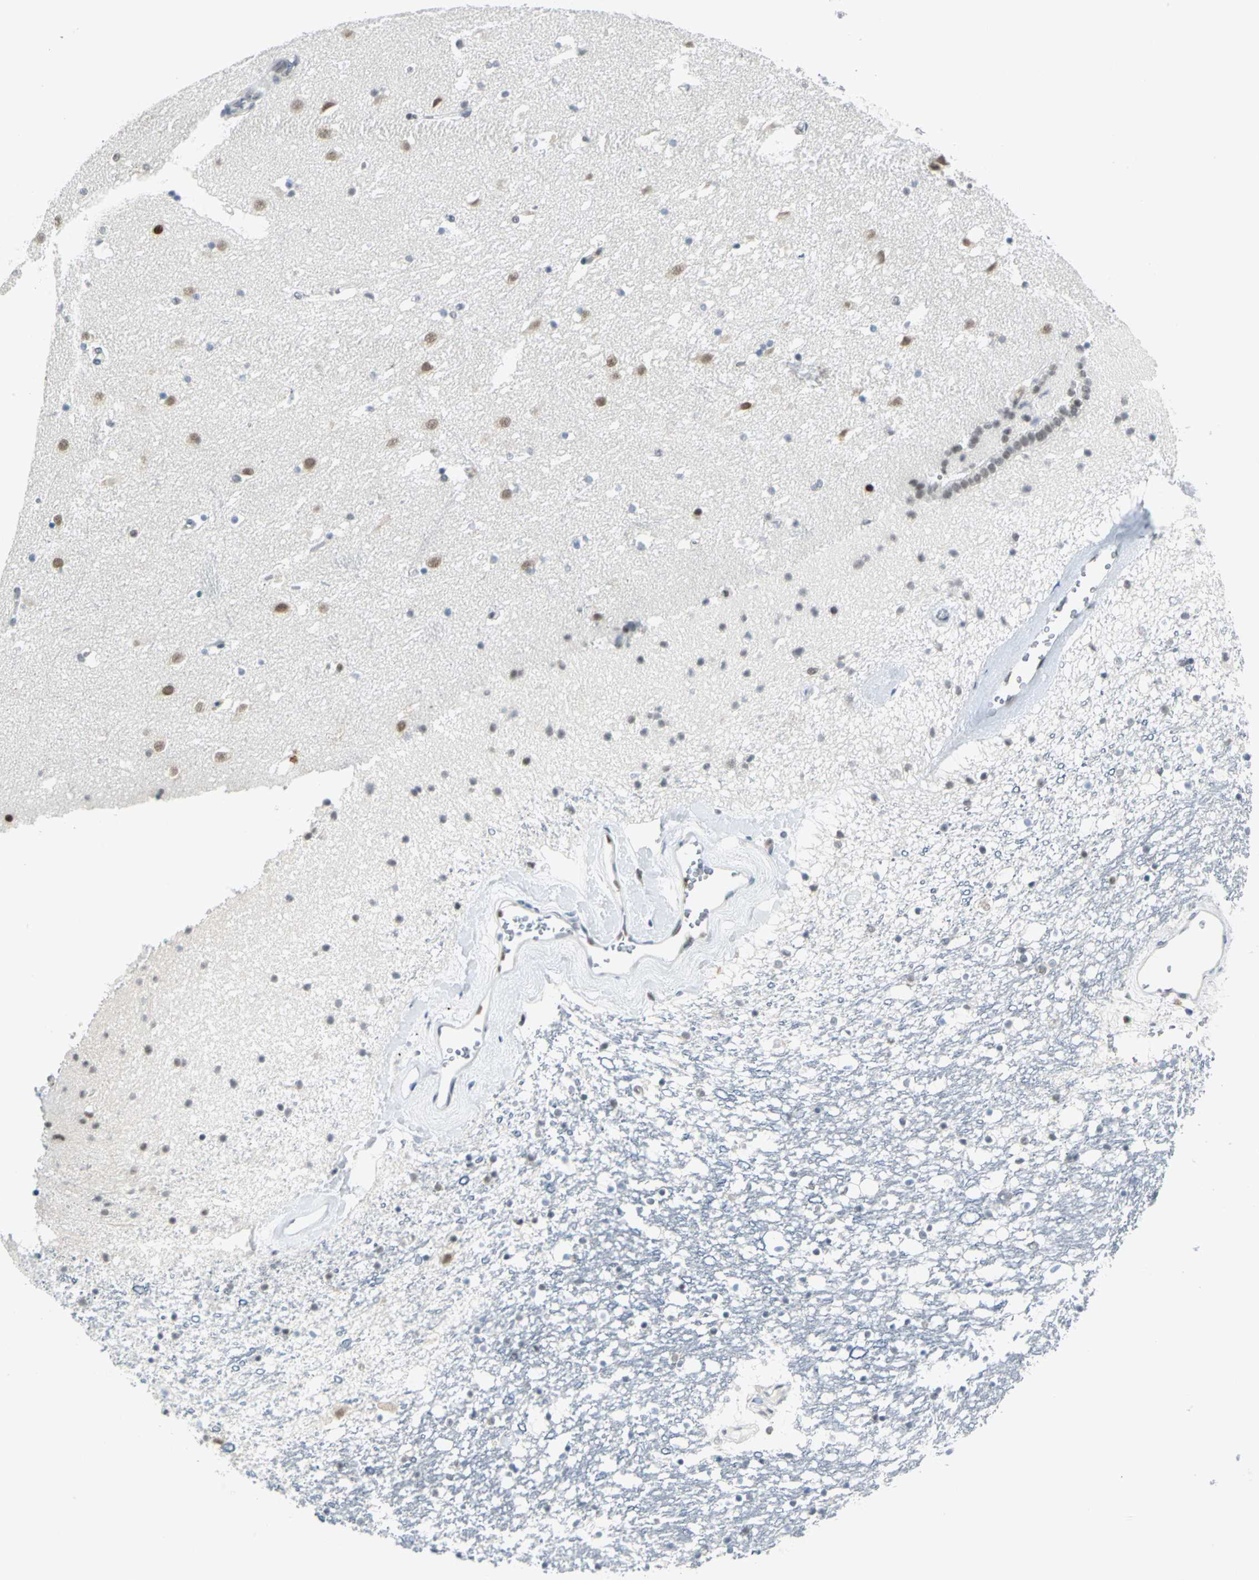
{"staining": {"intensity": "weak", "quantity": "<25%", "location": "nuclear"}, "tissue": "caudate", "cell_type": "Glial cells", "image_type": "normal", "snomed": [{"axis": "morphology", "description": "Normal tissue, NOS"}, {"axis": "topography", "description": "Lateral ventricle wall"}], "caption": "Immunohistochemistry photomicrograph of benign caudate: caudate stained with DAB displays no significant protein staining in glial cells. (DAB immunohistochemistry with hematoxylin counter stain).", "gene": "MTMR10", "patient": {"sex": "male", "age": 45}}